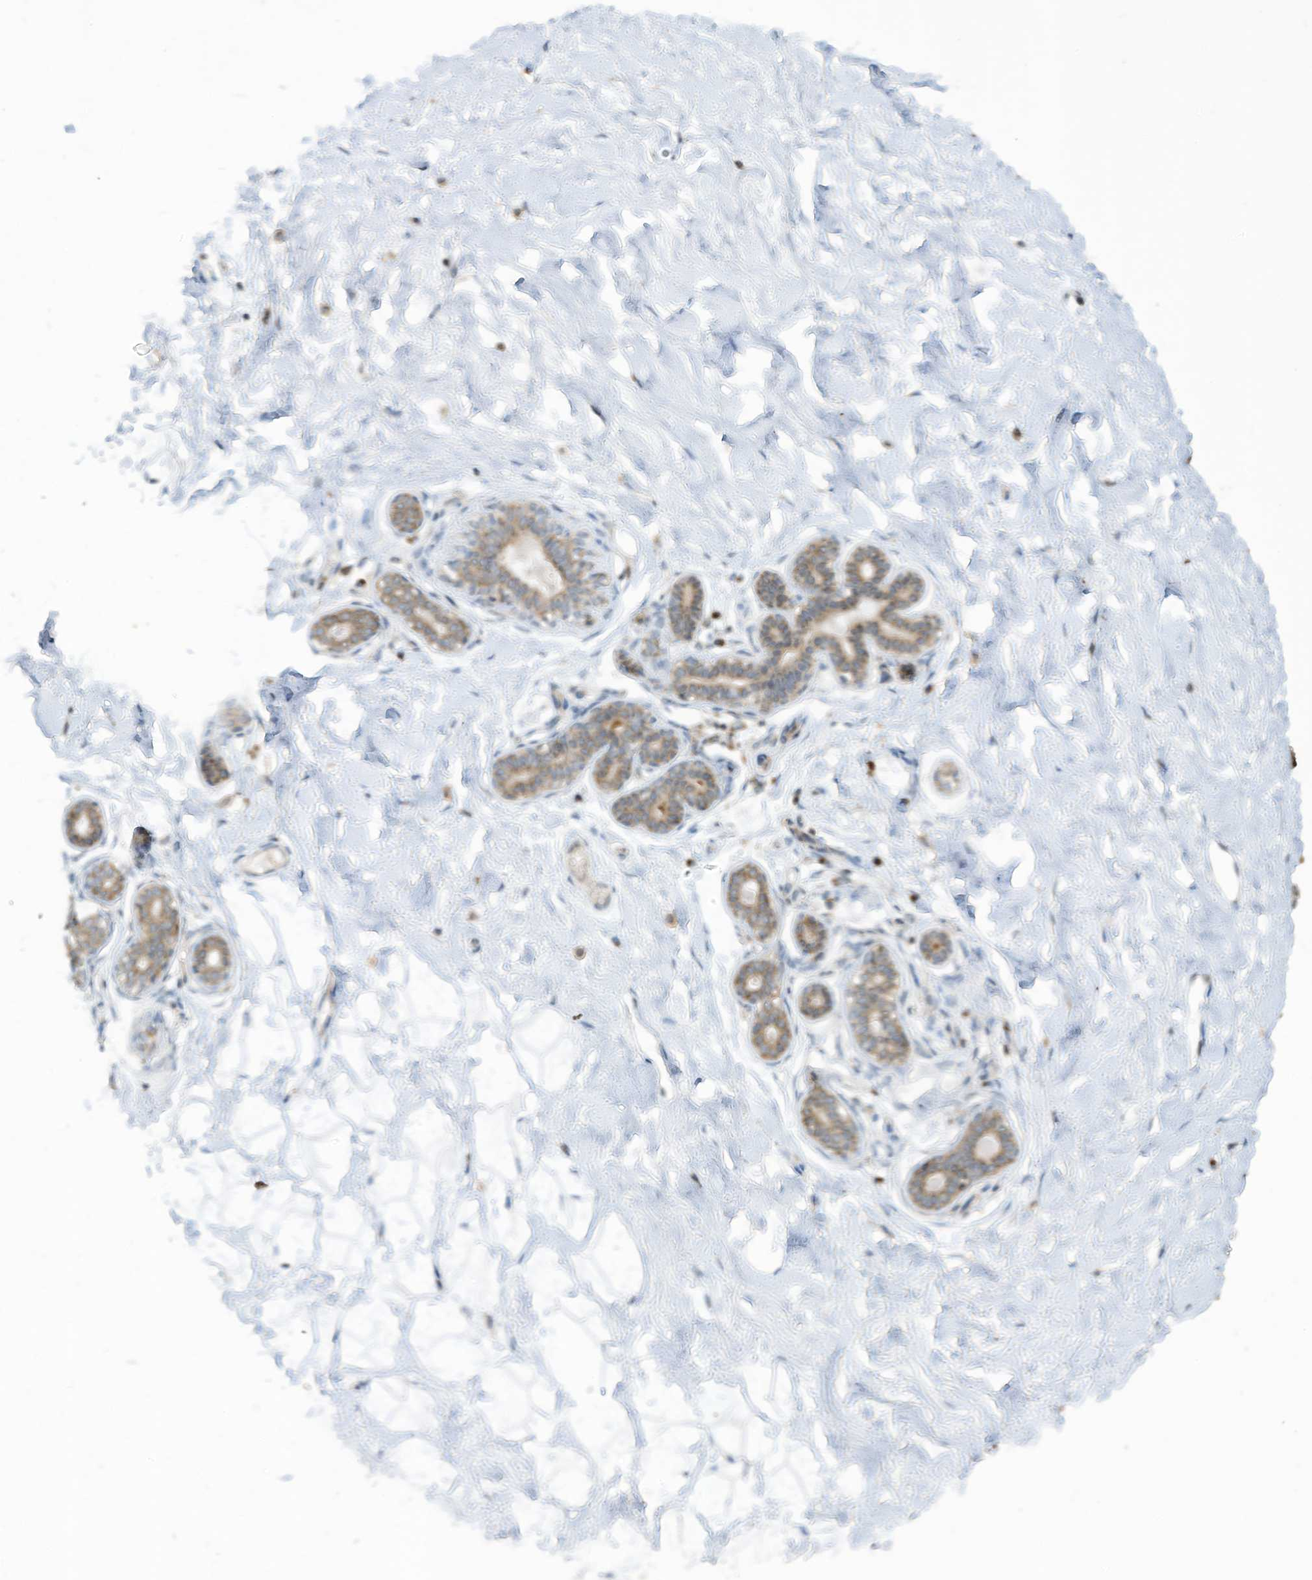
{"staining": {"intensity": "weak", "quantity": ">75%", "location": "cytoplasmic/membranous"}, "tissue": "breast", "cell_type": "Adipocytes", "image_type": "normal", "snomed": [{"axis": "morphology", "description": "Normal tissue, NOS"}, {"axis": "morphology", "description": "Adenoma, NOS"}, {"axis": "topography", "description": "Breast"}], "caption": "Brown immunohistochemical staining in unremarkable human breast displays weak cytoplasmic/membranous positivity in approximately >75% of adipocytes. The protein of interest is shown in brown color, while the nuclei are stained blue.", "gene": "PARVG", "patient": {"sex": "female", "age": 23}}